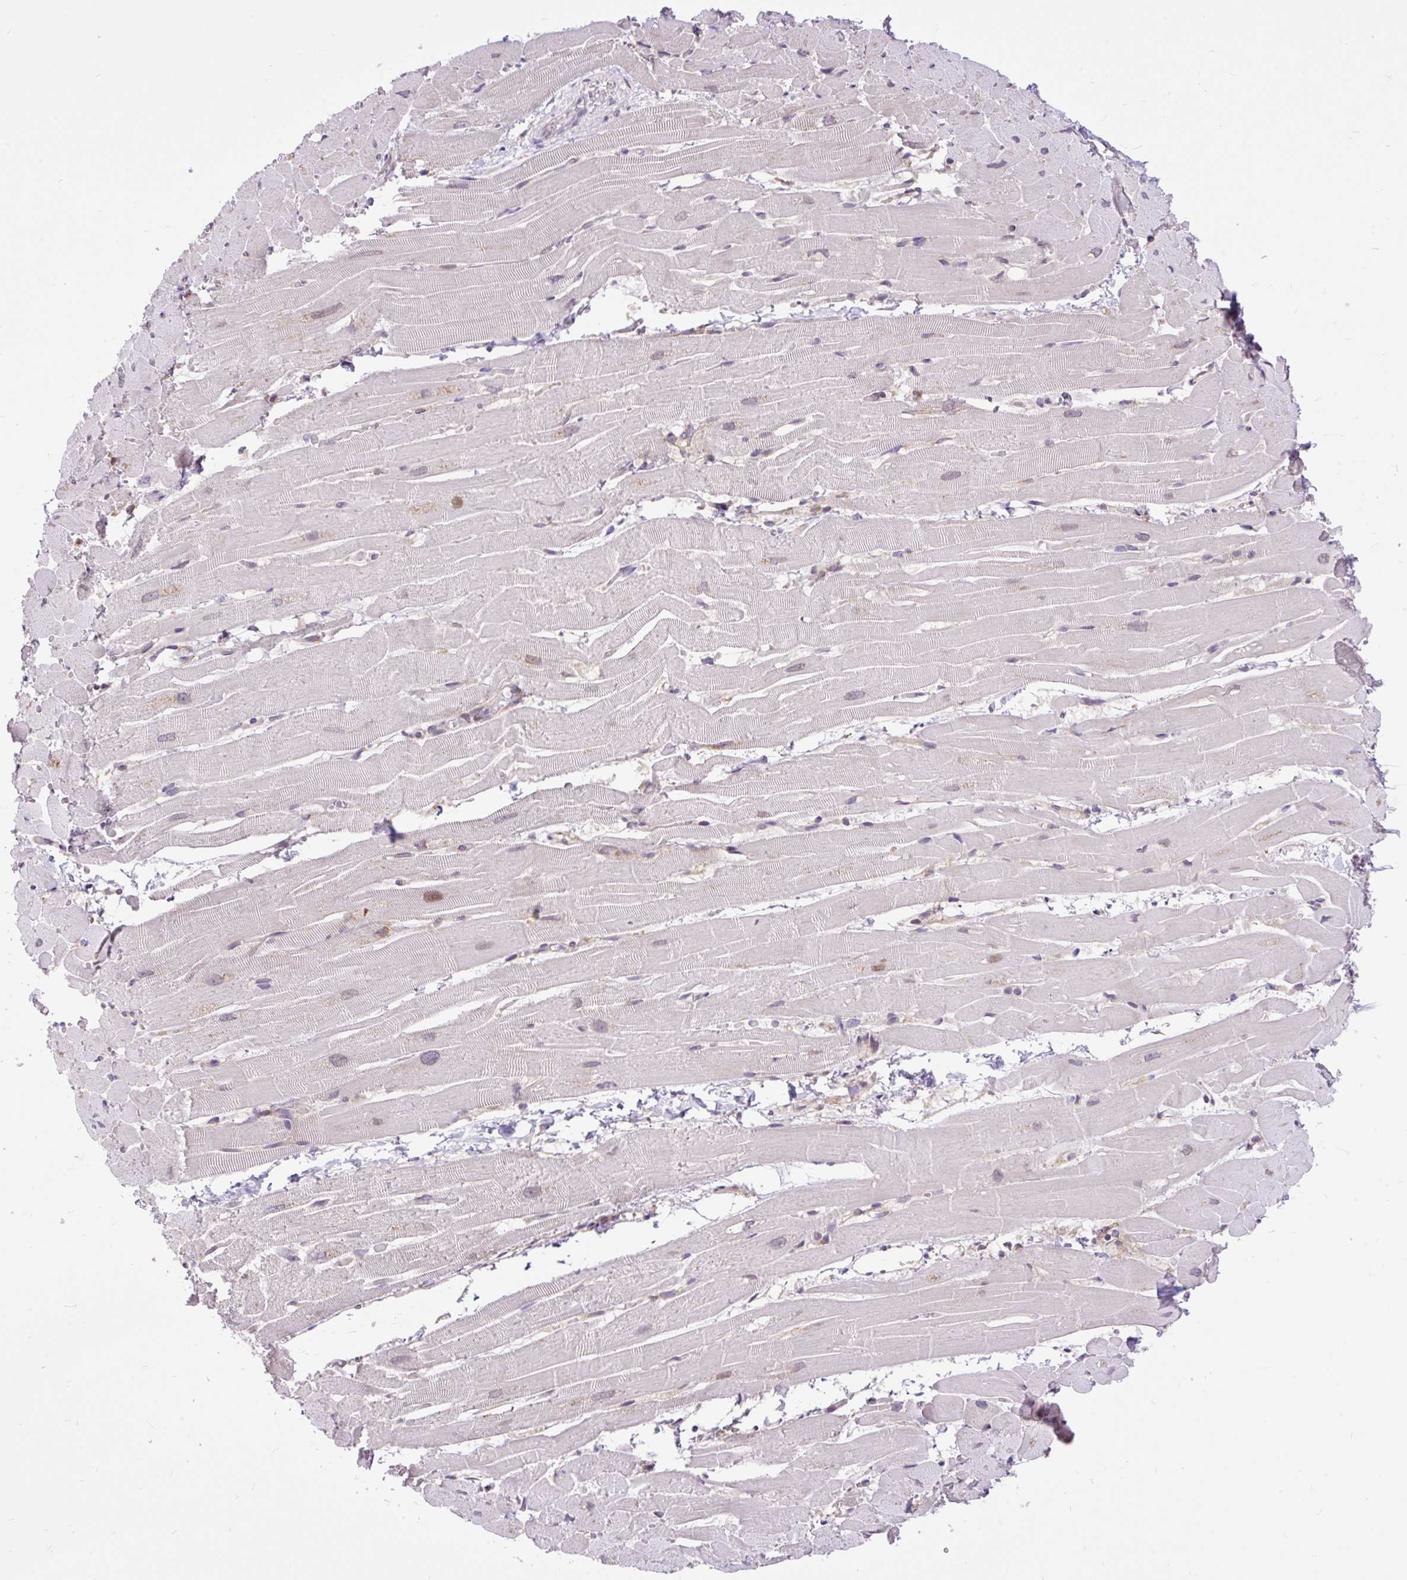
{"staining": {"intensity": "moderate", "quantity": "<25%", "location": "nuclear"}, "tissue": "heart muscle", "cell_type": "Cardiomyocytes", "image_type": "normal", "snomed": [{"axis": "morphology", "description": "Normal tissue, NOS"}, {"axis": "topography", "description": "Heart"}], "caption": "Immunohistochemistry (DAB (3,3'-diaminobenzidine)) staining of benign heart muscle displays moderate nuclear protein positivity in approximately <25% of cardiomyocytes.", "gene": "TRIM17", "patient": {"sex": "male", "age": 37}}